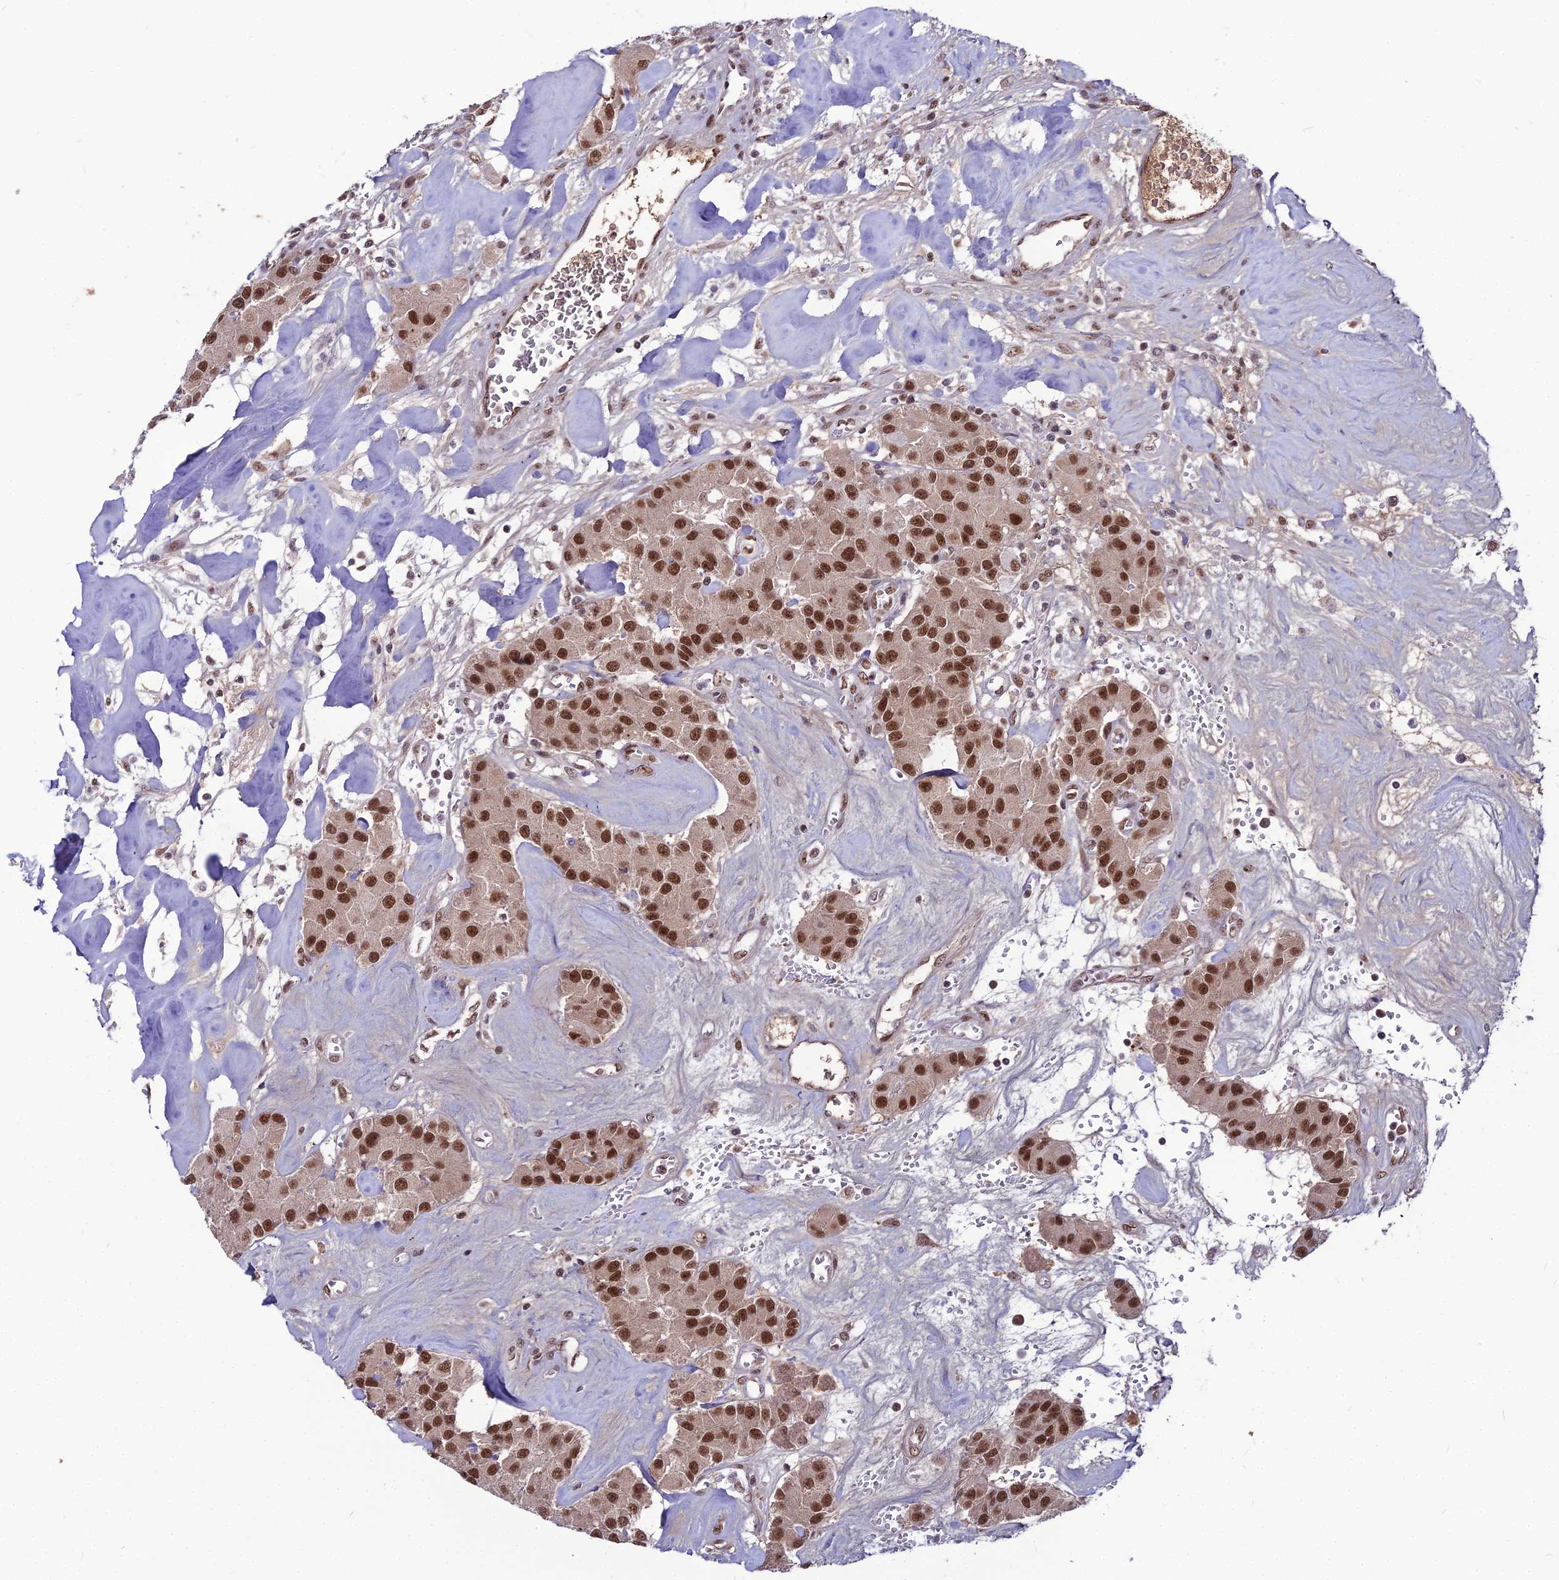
{"staining": {"intensity": "strong", "quantity": ">75%", "location": "nuclear"}, "tissue": "carcinoid", "cell_type": "Tumor cells", "image_type": "cancer", "snomed": [{"axis": "morphology", "description": "Carcinoid, malignant, NOS"}, {"axis": "topography", "description": "Pancreas"}], "caption": "Strong nuclear staining for a protein is identified in about >75% of tumor cells of malignant carcinoid using immunohistochemistry (IHC).", "gene": "RBM12", "patient": {"sex": "male", "age": 41}}